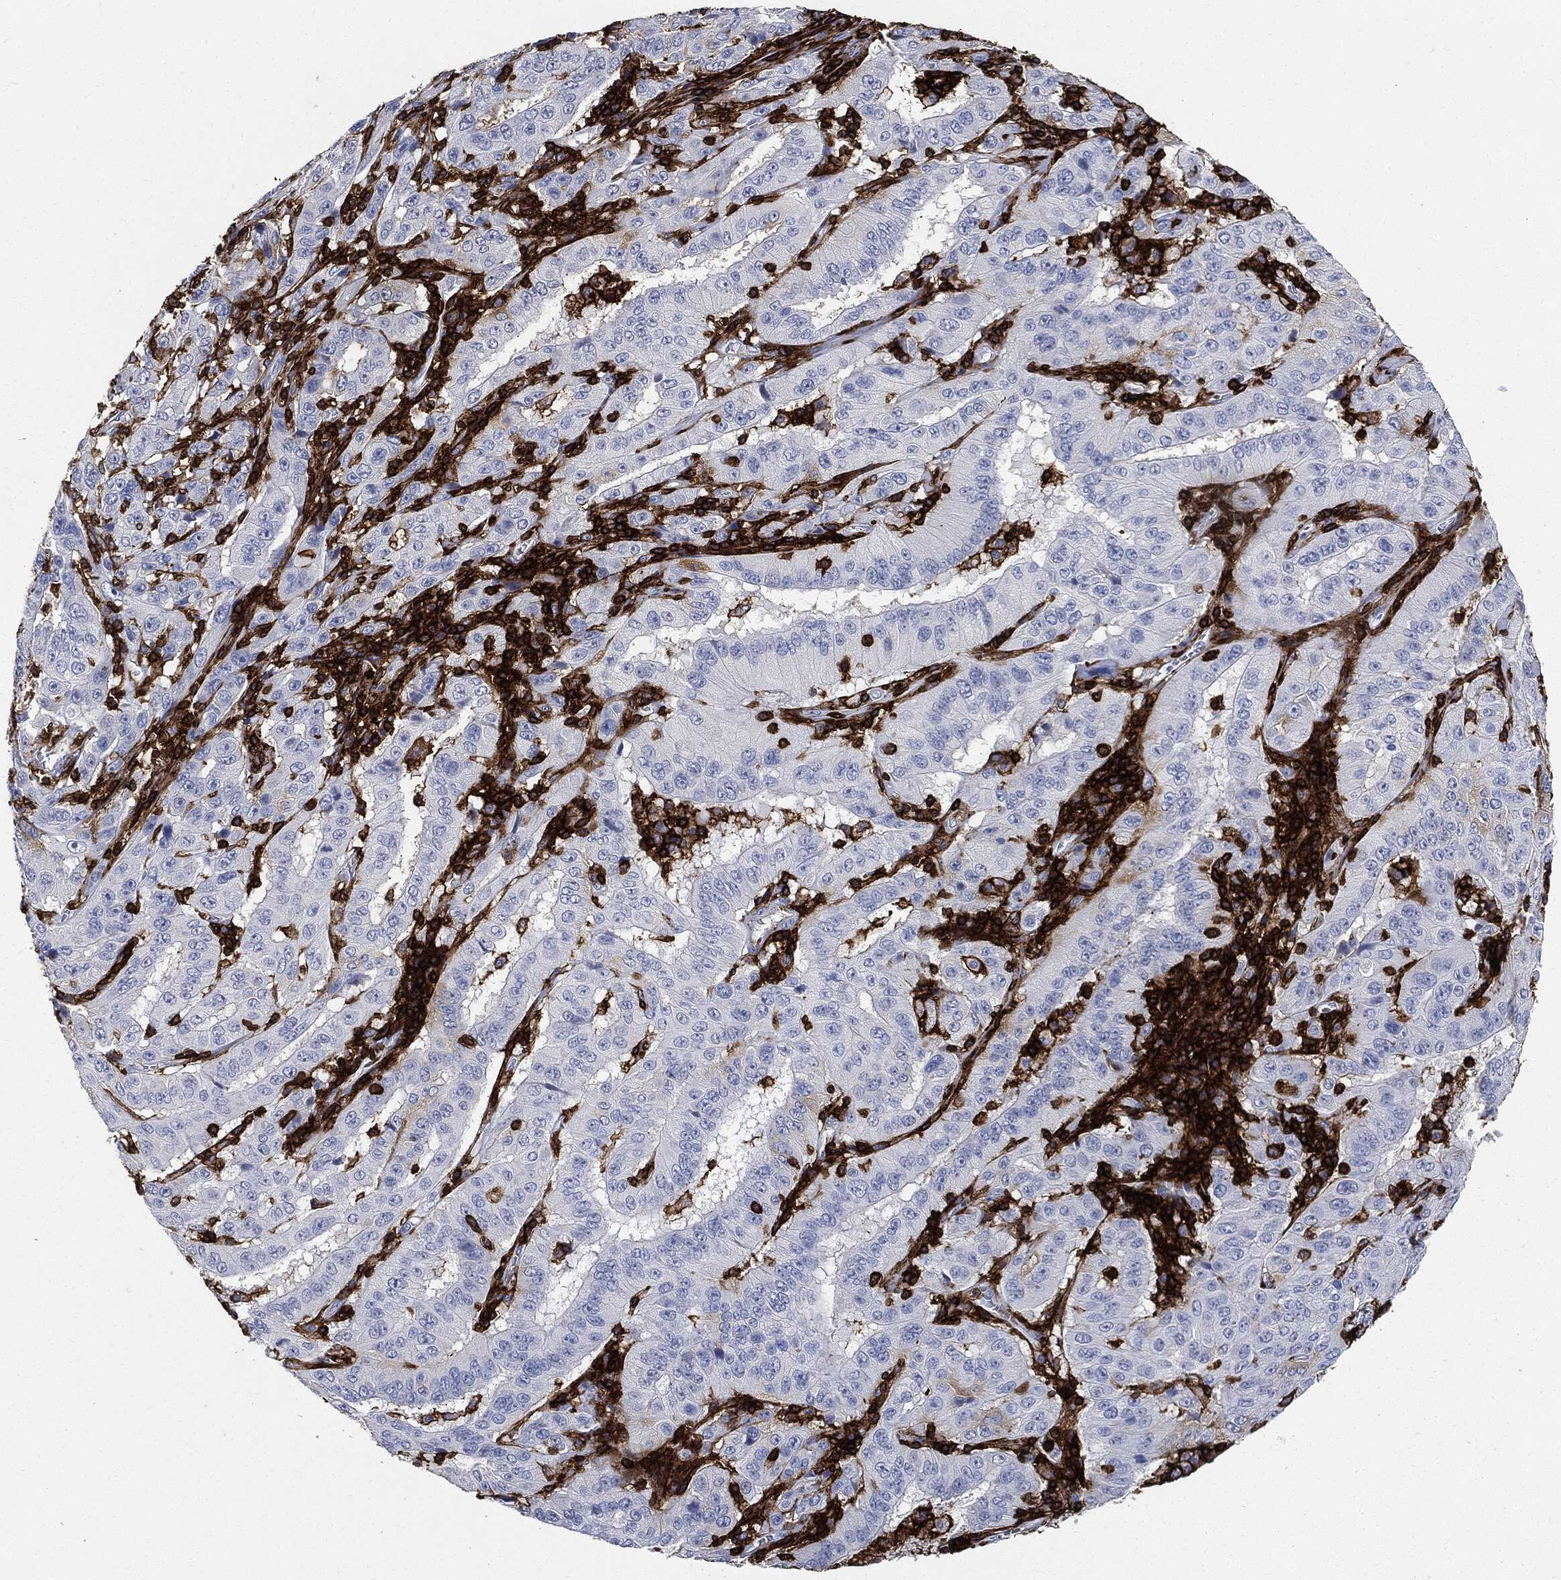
{"staining": {"intensity": "negative", "quantity": "none", "location": "none"}, "tissue": "pancreatic cancer", "cell_type": "Tumor cells", "image_type": "cancer", "snomed": [{"axis": "morphology", "description": "Adenocarcinoma, NOS"}, {"axis": "topography", "description": "Pancreas"}], "caption": "Immunohistochemistry (IHC) of human pancreatic adenocarcinoma shows no expression in tumor cells.", "gene": "PTPRC", "patient": {"sex": "male", "age": 63}}